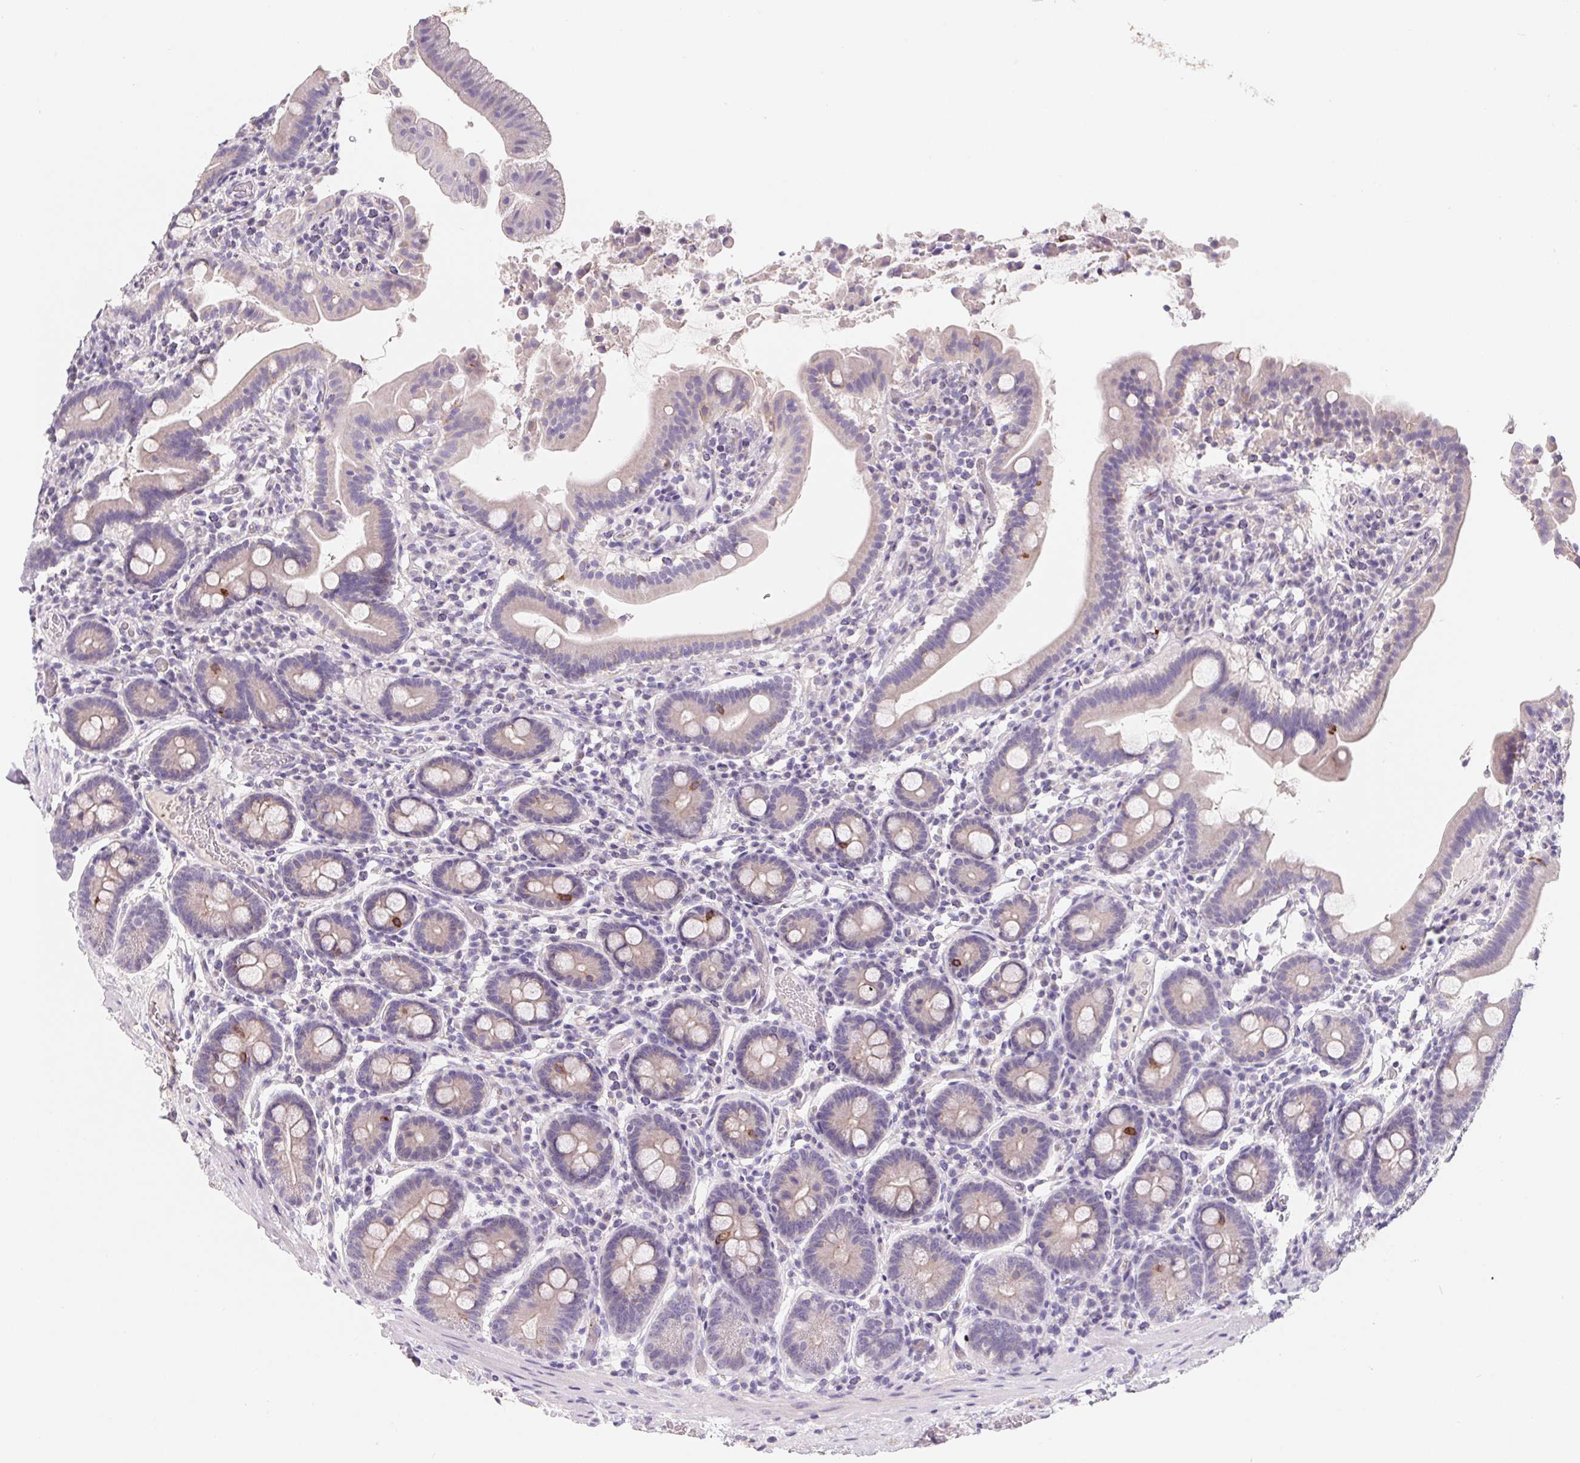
{"staining": {"intensity": "negative", "quantity": "none", "location": "none"}, "tissue": "small intestine", "cell_type": "Glandular cells", "image_type": "normal", "snomed": [{"axis": "morphology", "description": "Normal tissue, NOS"}, {"axis": "topography", "description": "Small intestine"}], "caption": "IHC histopathology image of benign small intestine stained for a protein (brown), which exhibits no staining in glandular cells.", "gene": "LPA", "patient": {"sex": "male", "age": 26}}